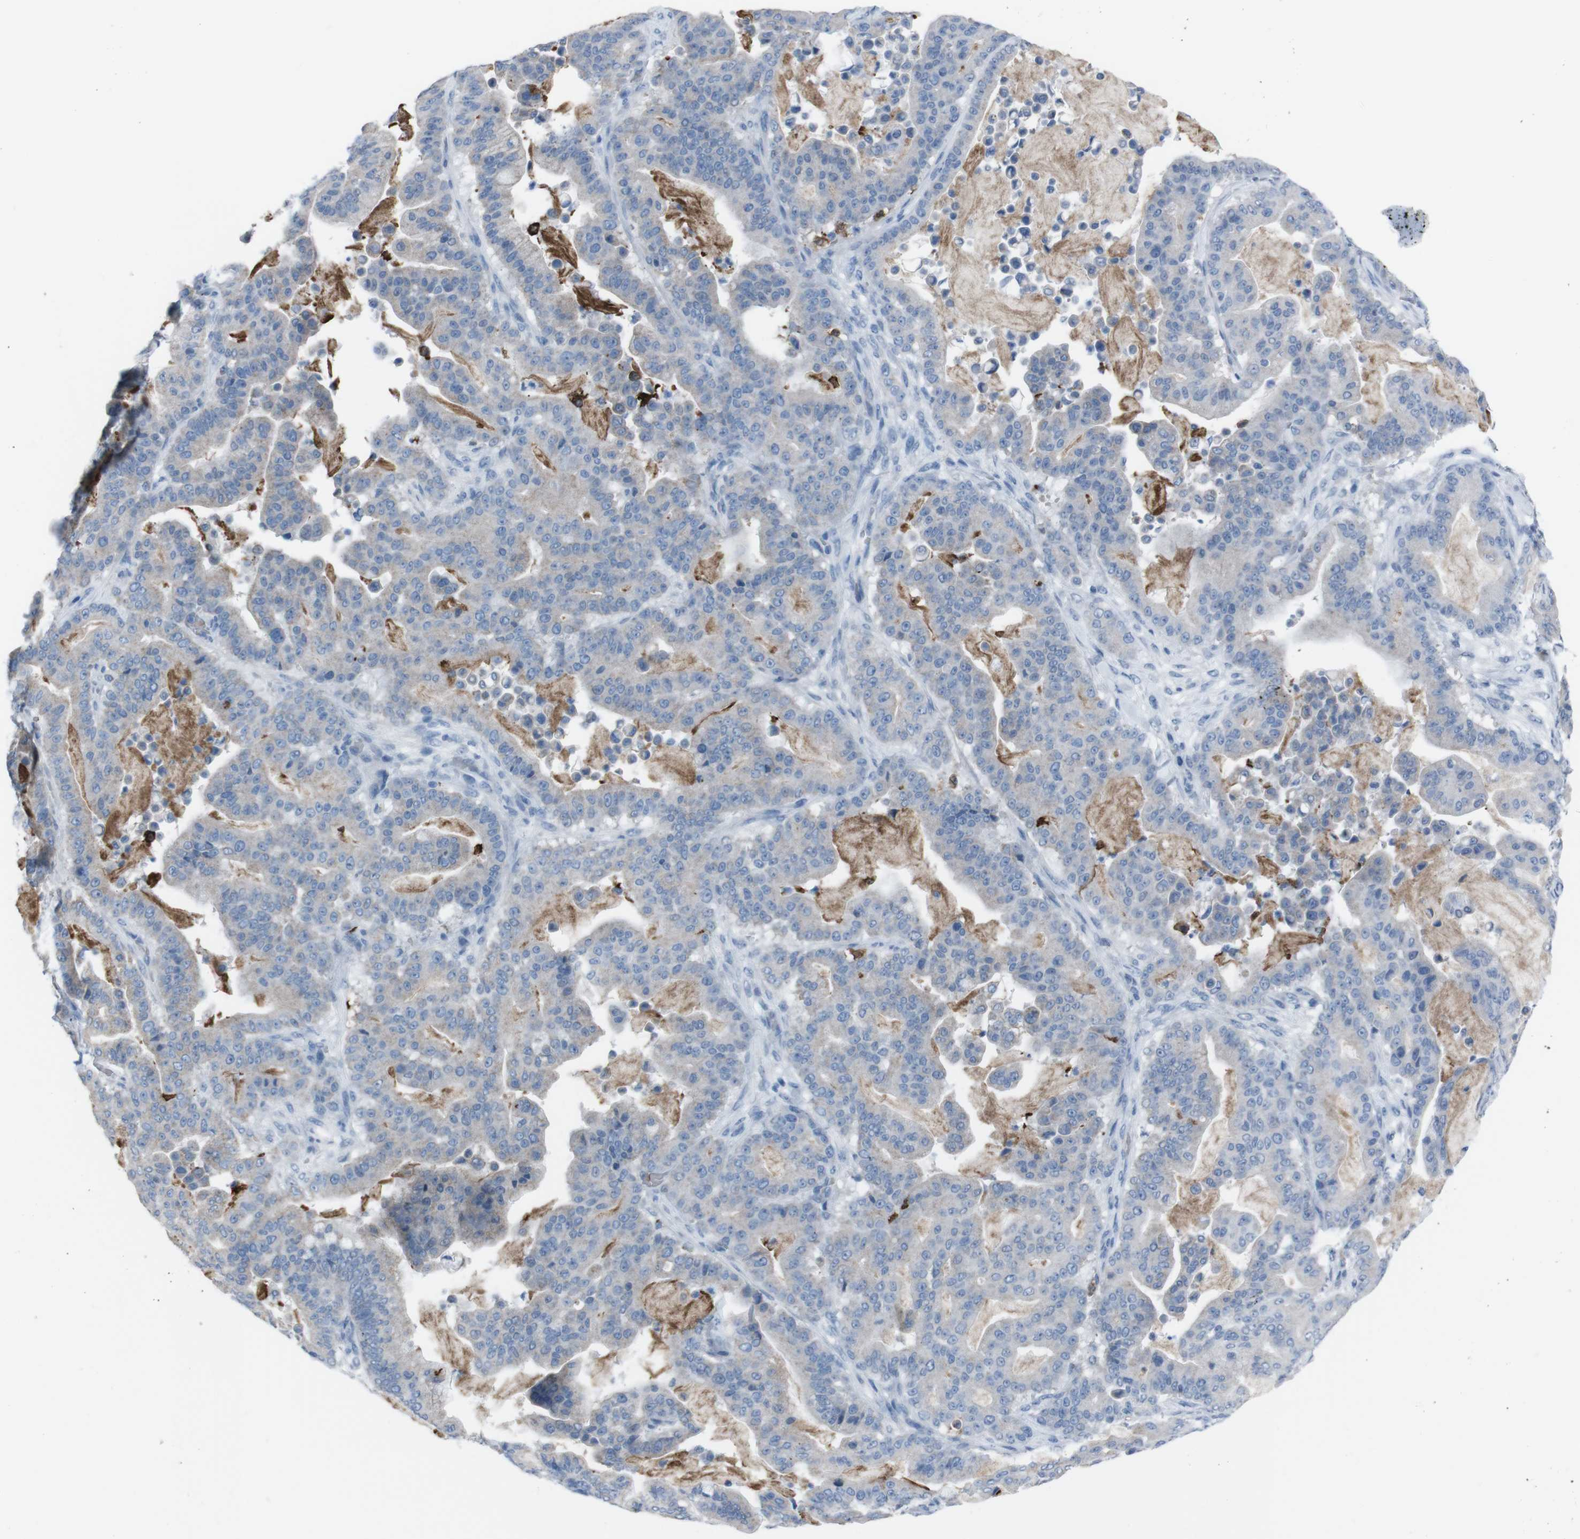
{"staining": {"intensity": "negative", "quantity": "none", "location": "none"}, "tissue": "pancreatic cancer", "cell_type": "Tumor cells", "image_type": "cancer", "snomed": [{"axis": "morphology", "description": "Adenocarcinoma, NOS"}, {"axis": "topography", "description": "Pancreas"}], "caption": "Pancreatic adenocarcinoma stained for a protein using immunohistochemistry (IHC) exhibits no expression tumor cells.", "gene": "ST6GAL1", "patient": {"sex": "male", "age": 63}}